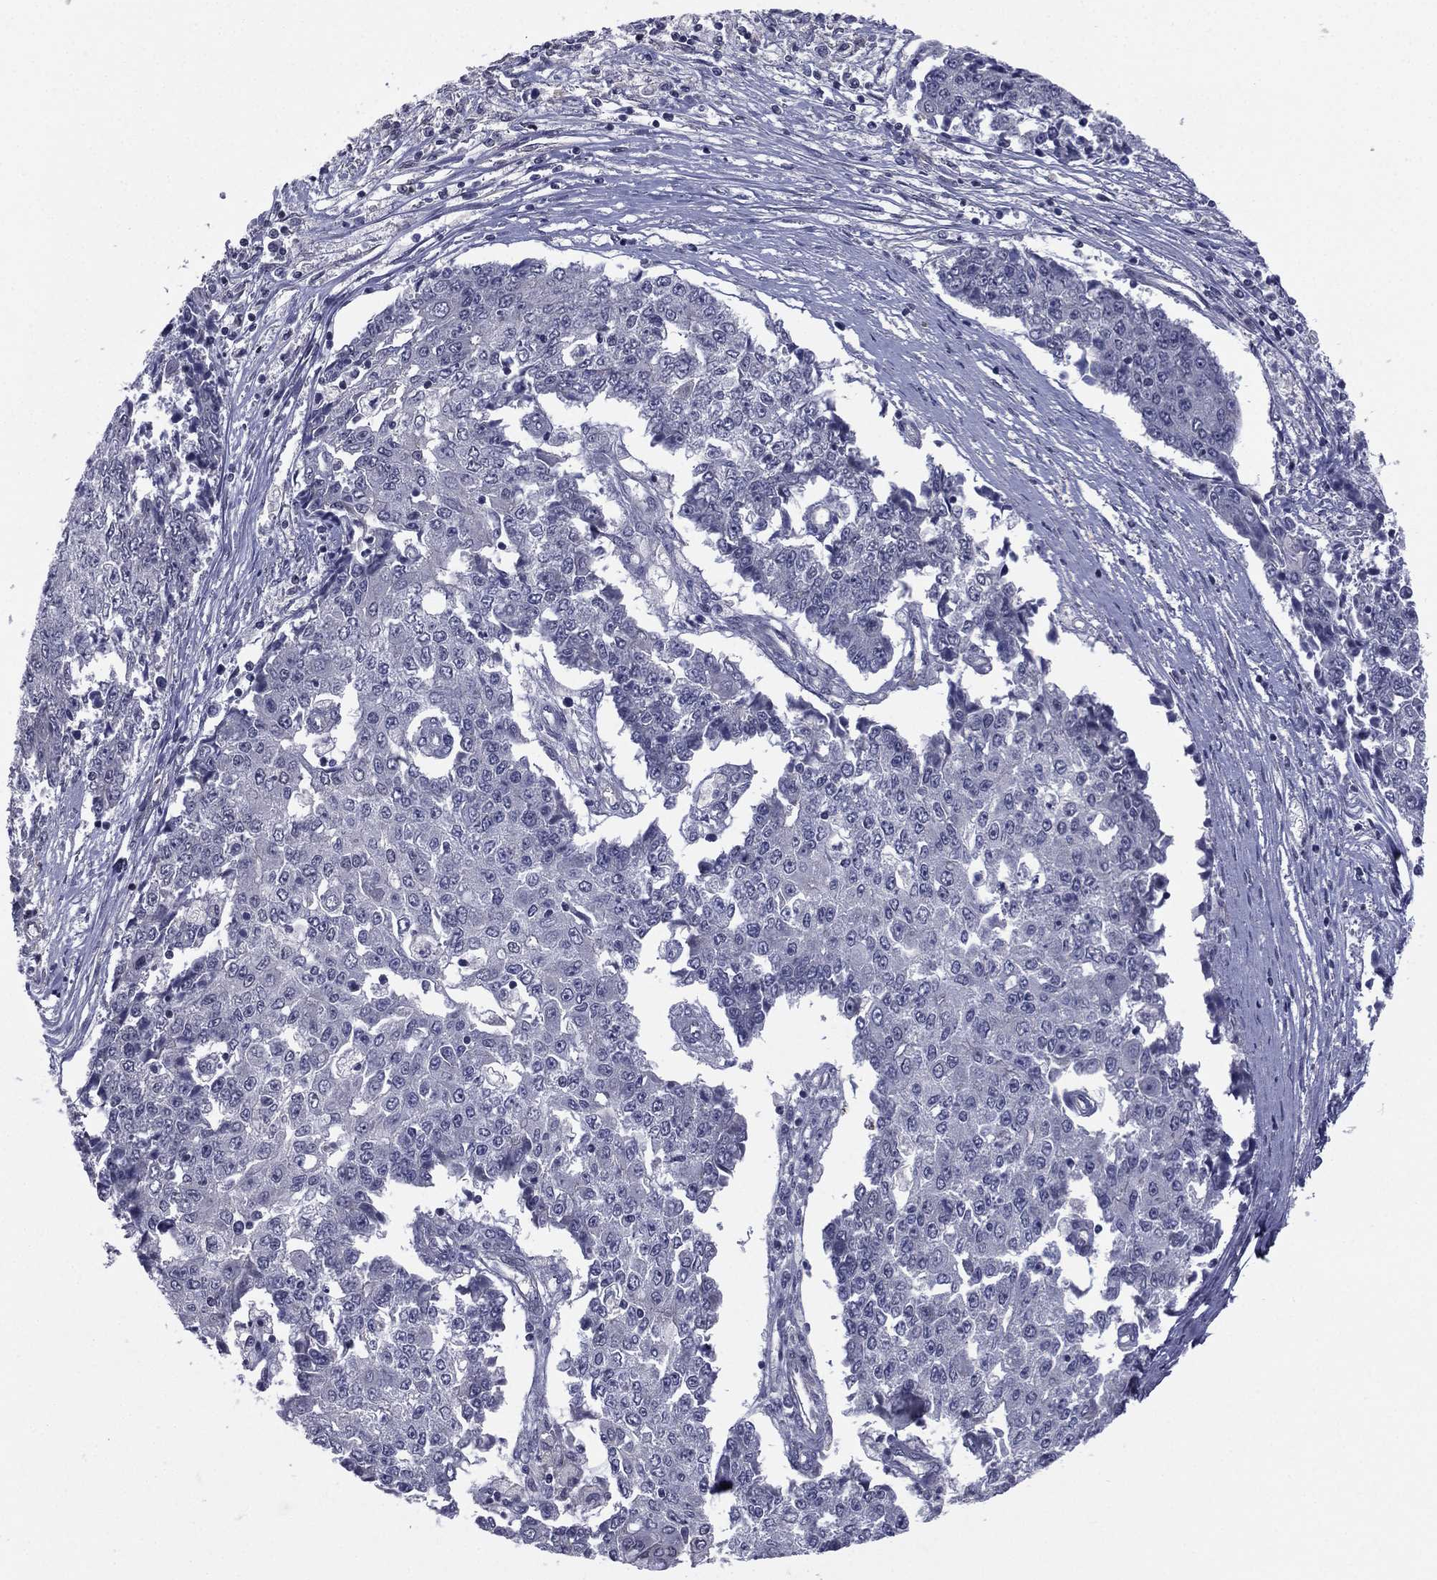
{"staining": {"intensity": "negative", "quantity": "none", "location": "none"}, "tissue": "ovarian cancer", "cell_type": "Tumor cells", "image_type": "cancer", "snomed": [{"axis": "morphology", "description": "Carcinoma, endometroid"}, {"axis": "topography", "description": "Ovary"}], "caption": "A high-resolution image shows immunohistochemistry staining of ovarian cancer, which shows no significant positivity in tumor cells. (DAB immunohistochemistry visualized using brightfield microscopy, high magnification).", "gene": "ACTRT2", "patient": {"sex": "female", "age": 42}}